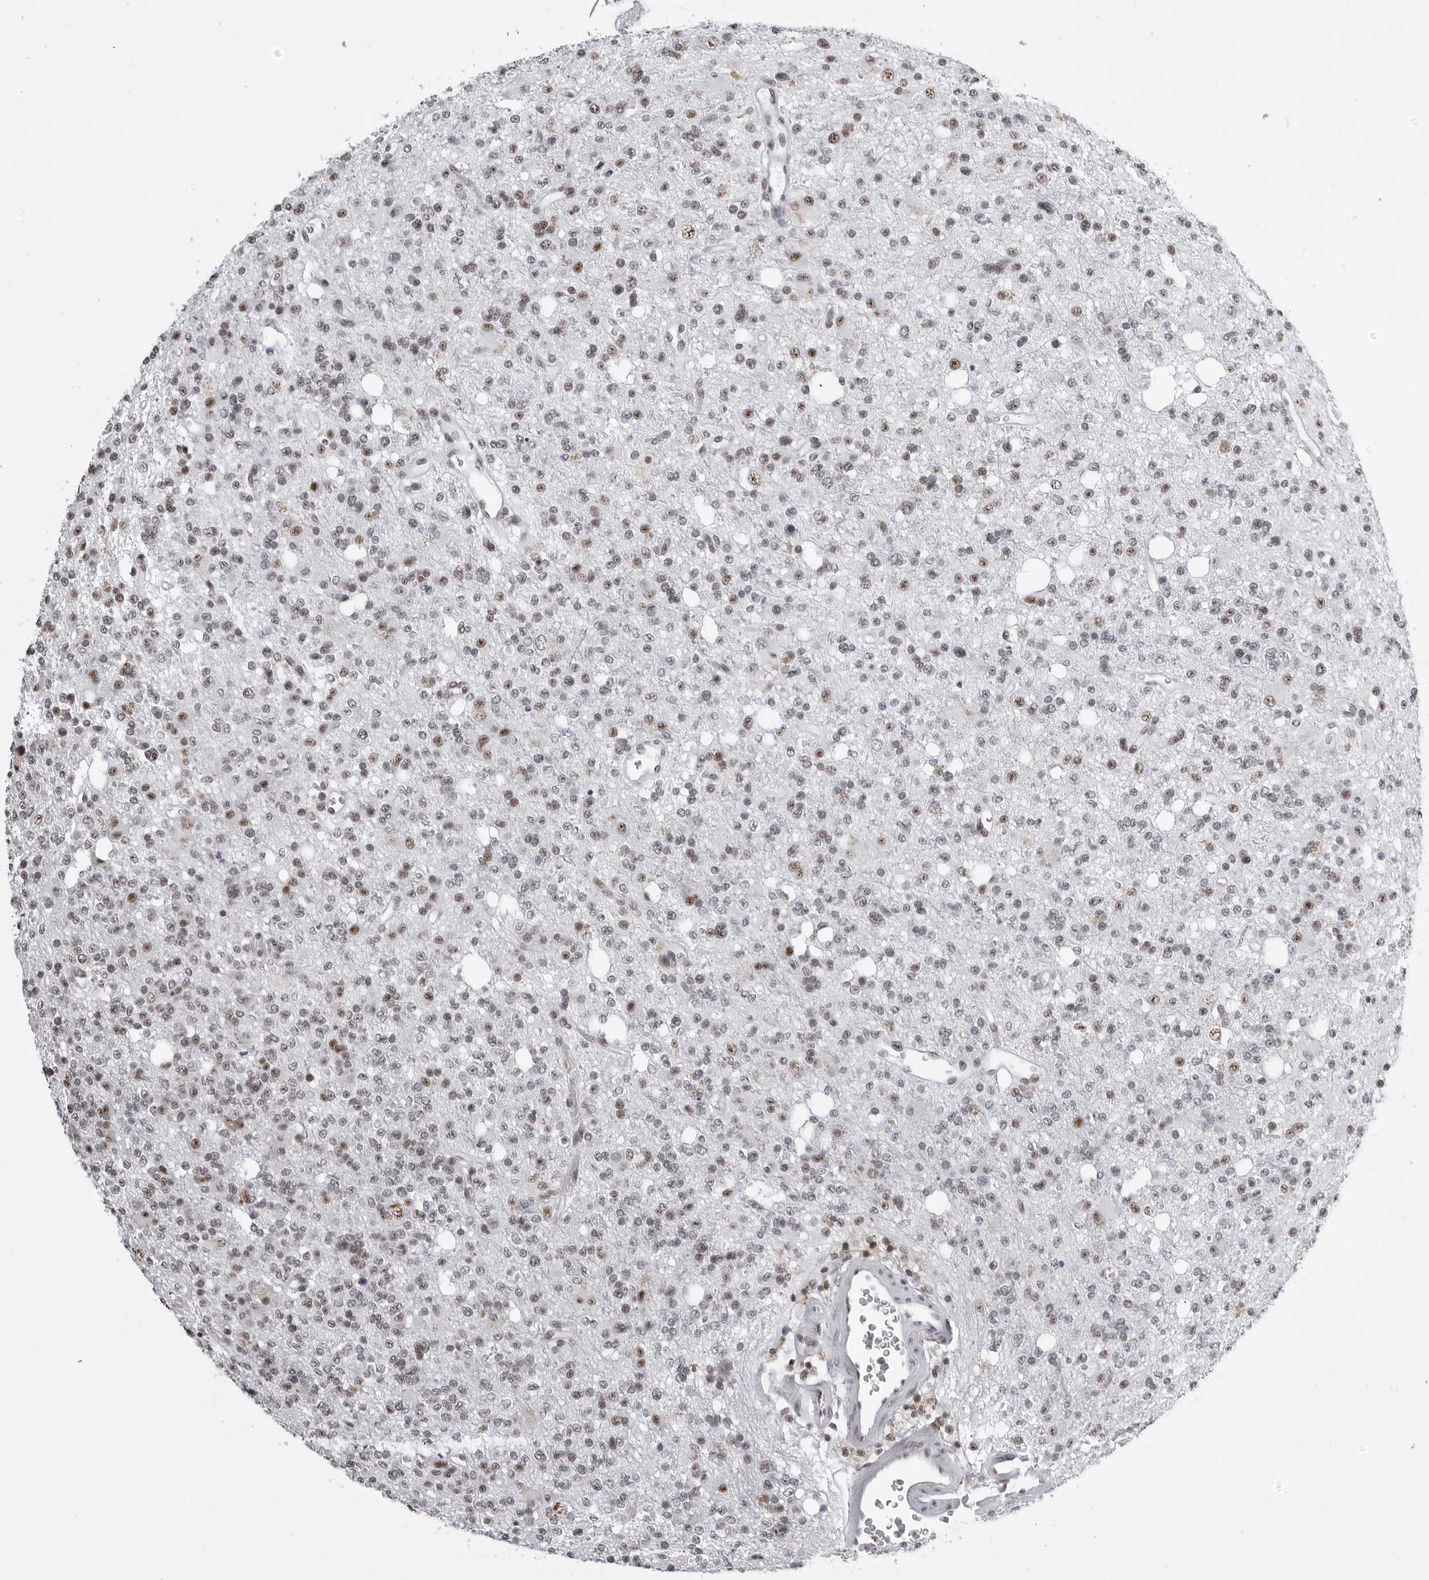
{"staining": {"intensity": "strong", "quantity": "<25%", "location": "nuclear"}, "tissue": "glioma", "cell_type": "Tumor cells", "image_type": "cancer", "snomed": [{"axis": "morphology", "description": "Glioma, malignant, High grade"}, {"axis": "topography", "description": "Brain"}], "caption": "Immunohistochemistry (DAB (3,3'-diaminobenzidine)) staining of human malignant glioma (high-grade) reveals strong nuclear protein staining in about <25% of tumor cells.", "gene": "WRAP53", "patient": {"sex": "female", "age": 62}}